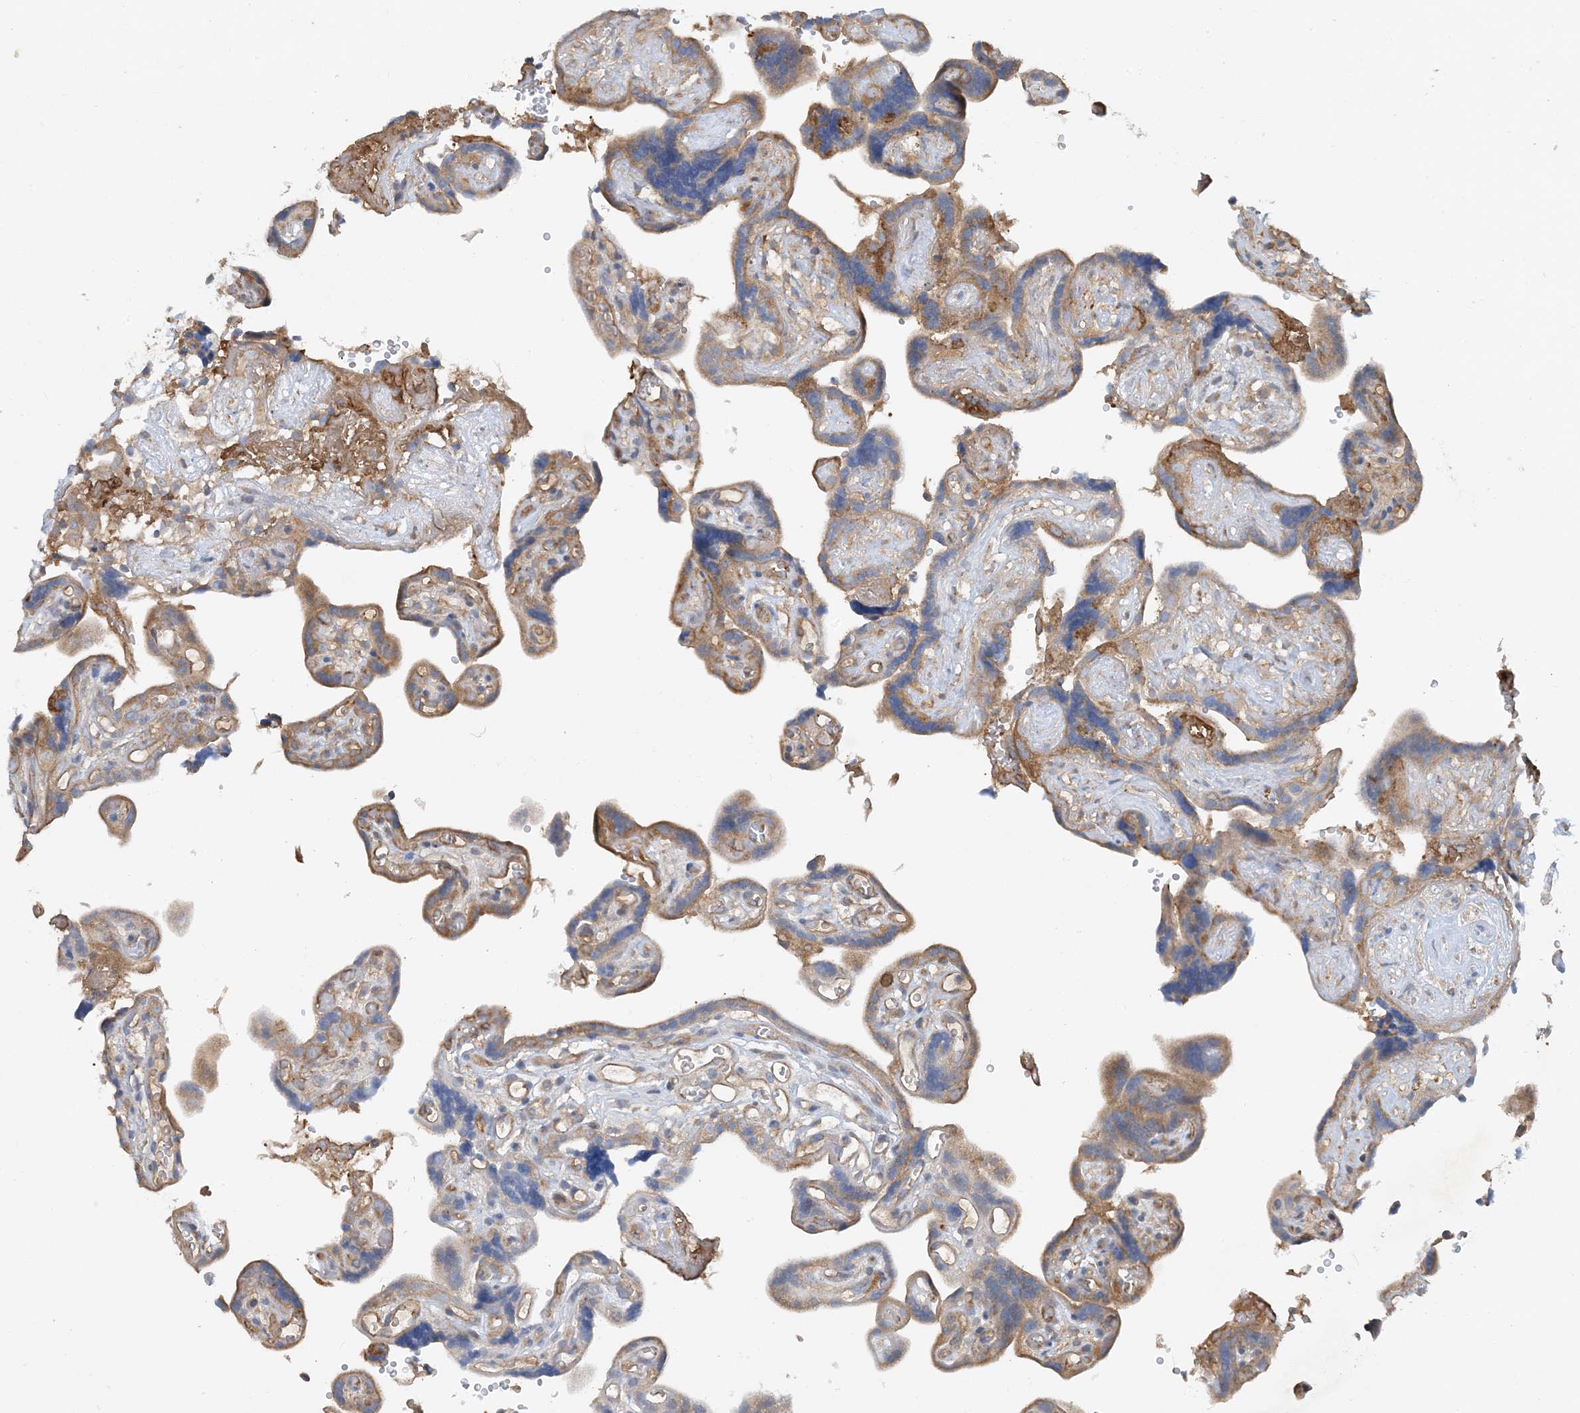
{"staining": {"intensity": "moderate", "quantity": "25%-75%", "location": "cytoplasmic/membranous"}, "tissue": "placenta", "cell_type": "Decidual cells", "image_type": "normal", "snomed": [{"axis": "morphology", "description": "Normal tissue, NOS"}, {"axis": "topography", "description": "Placenta"}], "caption": "Brown immunohistochemical staining in unremarkable human placenta shows moderate cytoplasmic/membranous positivity in about 25%-75% of decidual cells.", "gene": "SIDT1", "patient": {"sex": "female", "age": 30}}